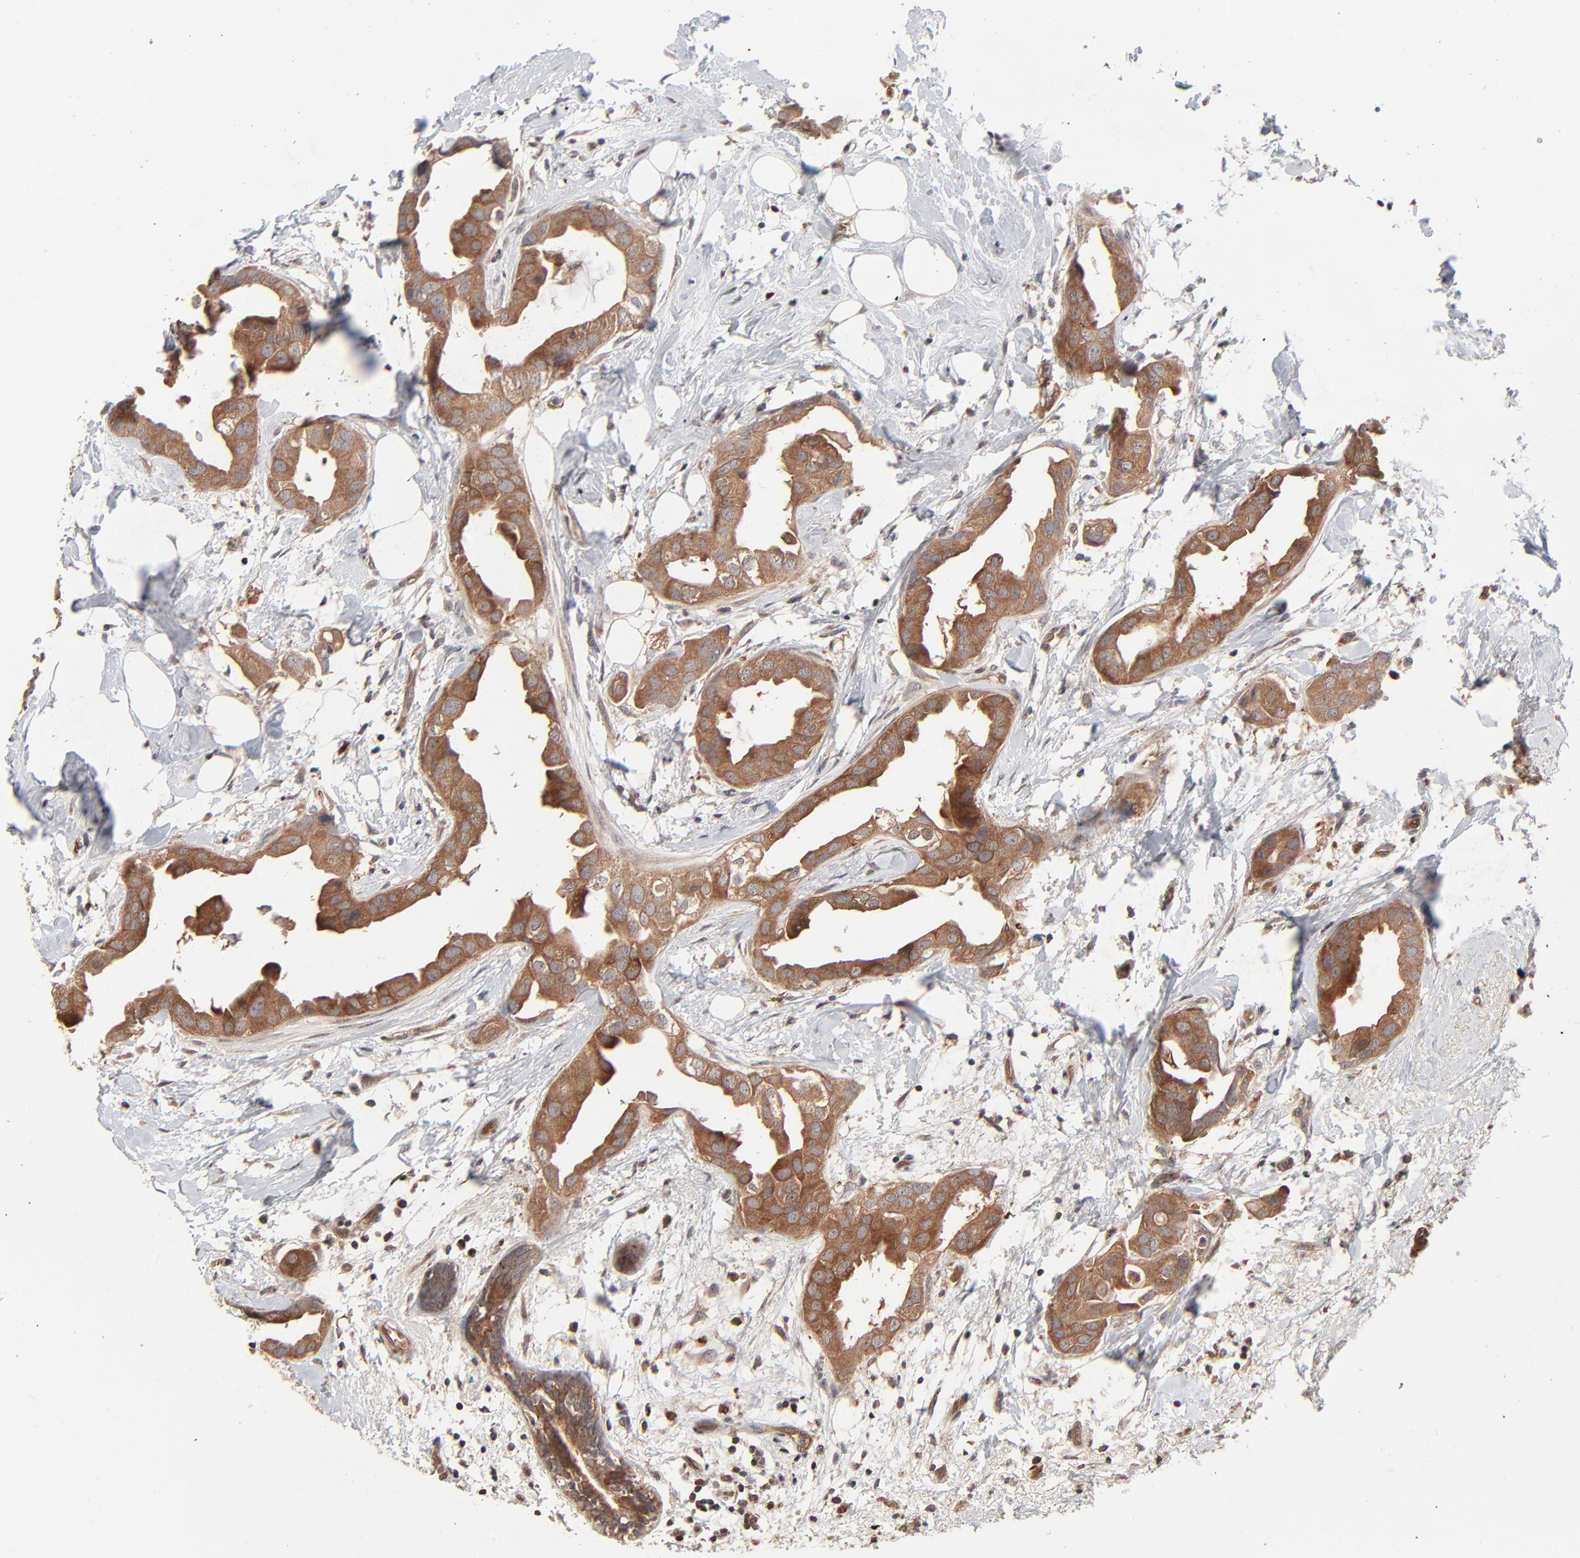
{"staining": {"intensity": "moderate", "quantity": ">75%", "location": "cytoplasmic/membranous"}, "tissue": "breast cancer", "cell_type": "Tumor cells", "image_type": "cancer", "snomed": [{"axis": "morphology", "description": "Duct carcinoma"}, {"axis": "topography", "description": "Breast"}], "caption": "Breast cancer stained with immunohistochemistry (IHC) displays moderate cytoplasmic/membranous expression in approximately >75% of tumor cells.", "gene": "ABLIM3", "patient": {"sex": "female", "age": 40}}